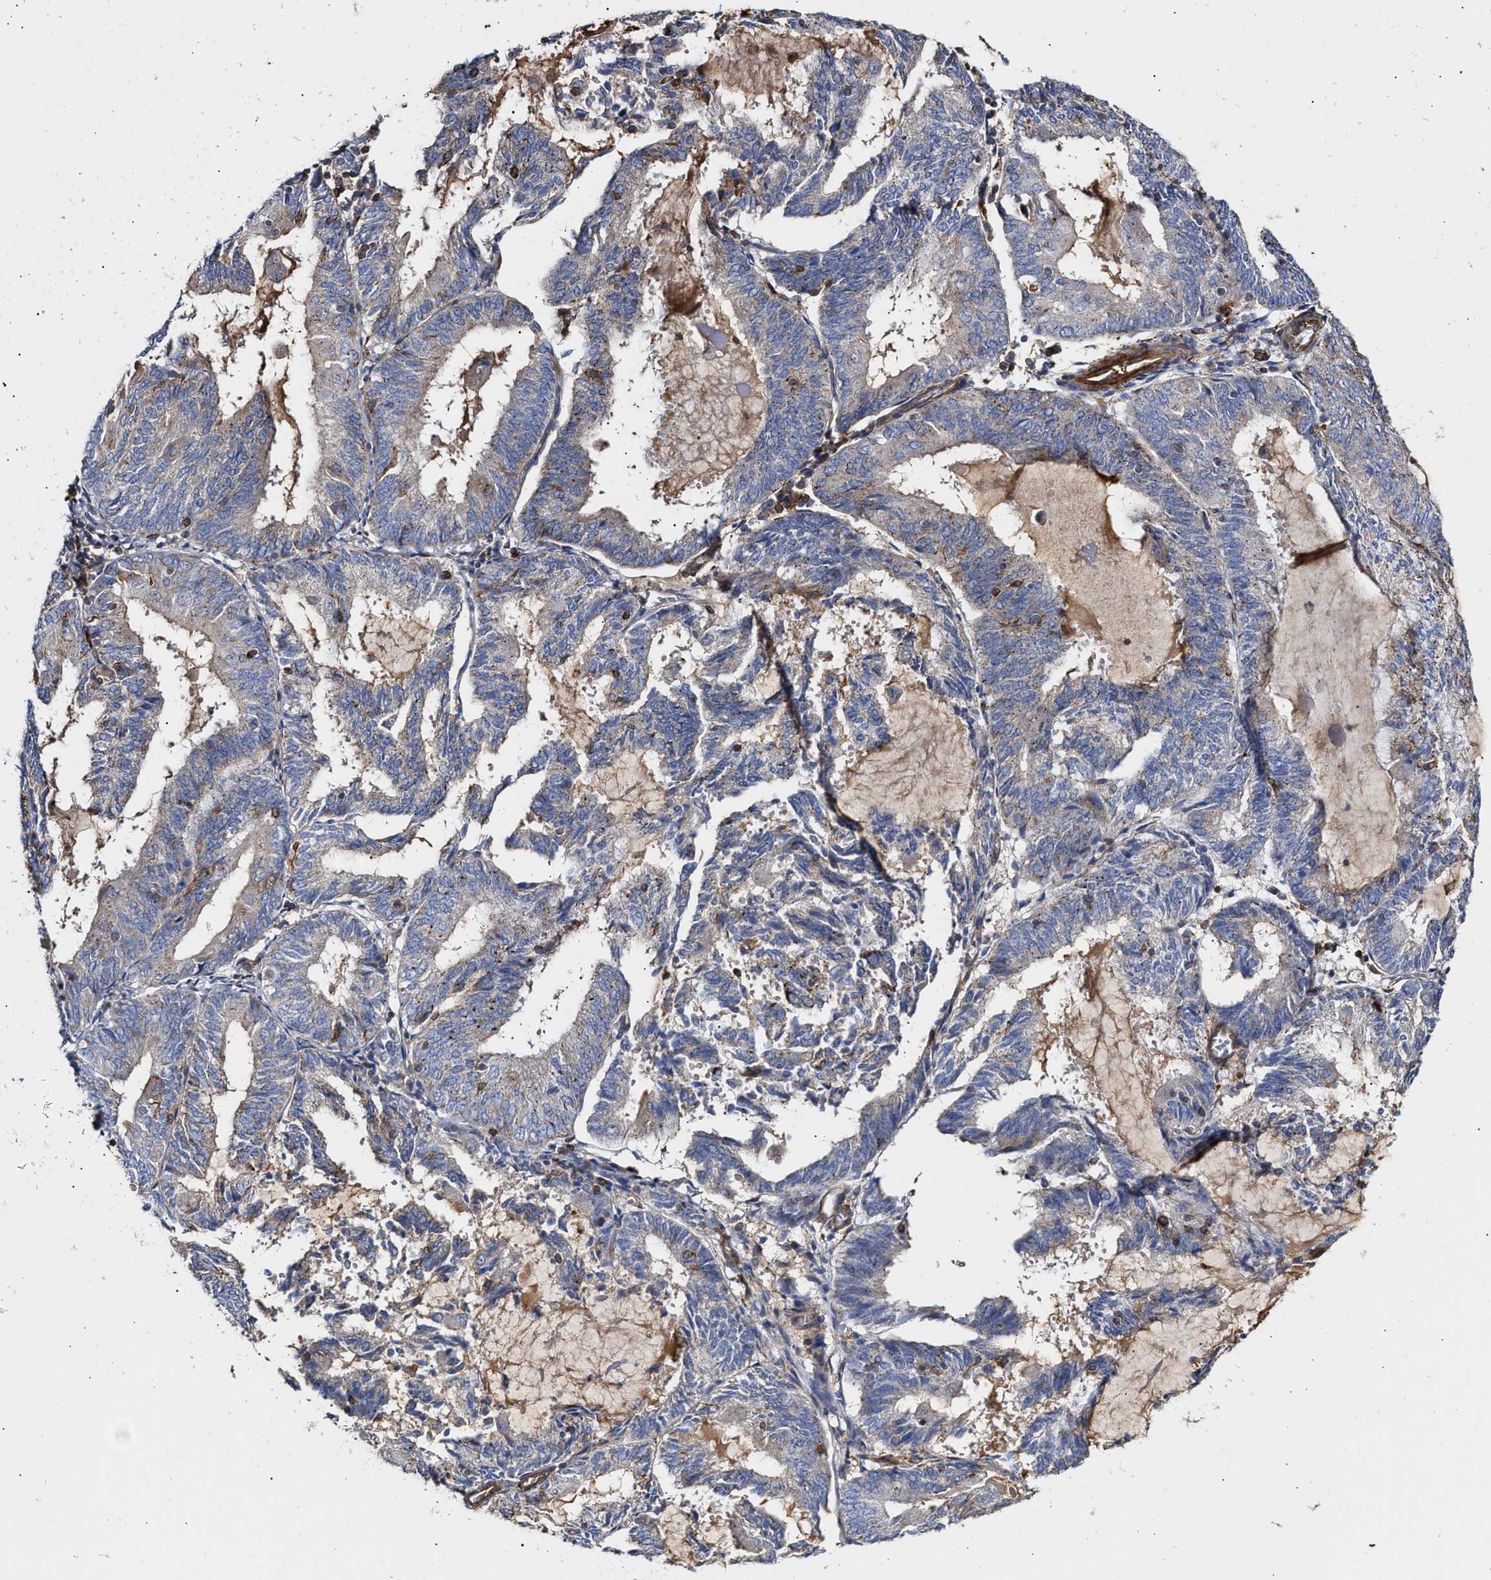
{"staining": {"intensity": "negative", "quantity": "none", "location": "none"}, "tissue": "endometrial cancer", "cell_type": "Tumor cells", "image_type": "cancer", "snomed": [{"axis": "morphology", "description": "Adenocarcinoma, NOS"}, {"axis": "topography", "description": "Endometrium"}], "caption": "IHC histopathology image of neoplastic tissue: human endometrial cancer (adenocarcinoma) stained with DAB (3,3'-diaminobenzidine) displays no significant protein positivity in tumor cells.", "gene": "HS3ST5", "patient": {"sex": "female", "age": 81}}